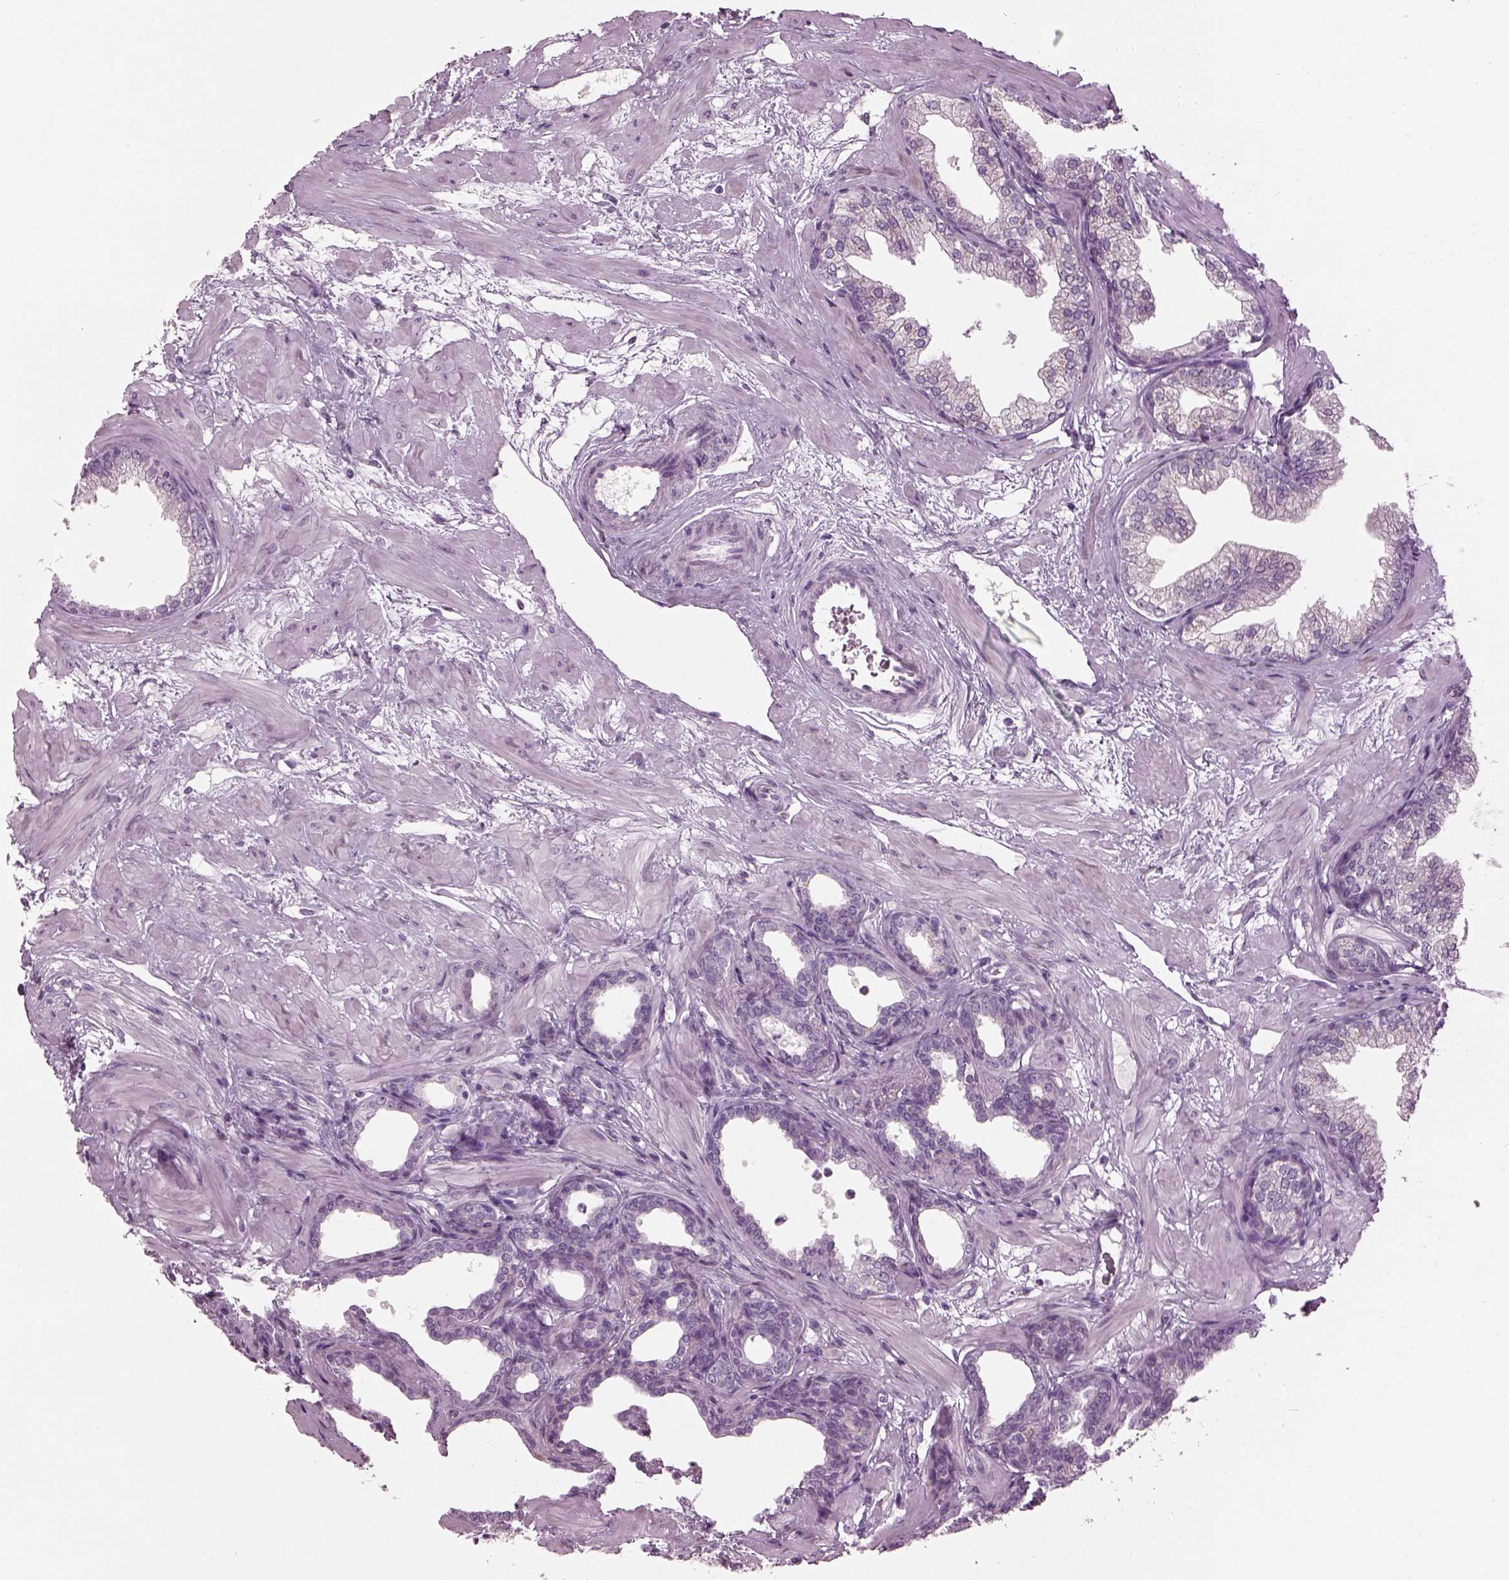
{"staining": {"intensity": "negative", "quantity": "none", "location": "none"}, "tissue": "prostate", "cell_type": "Glandular cells", "image_type": "normal", "snomed": [{"axis": "morphology", "description": "Normal tissue, NOS"}, {"axis": "topography", "description": "Prostate"}], "caption": "Micrograph shows no protein expression in glandular cells of normal prostate. (DAB (3,3'-diaminobenzidine) immunohistochemistry (IHC) with hematoxylin counter stain).", "gene": "TMEM231", "patient": {"sex": "male", "age": 37}}